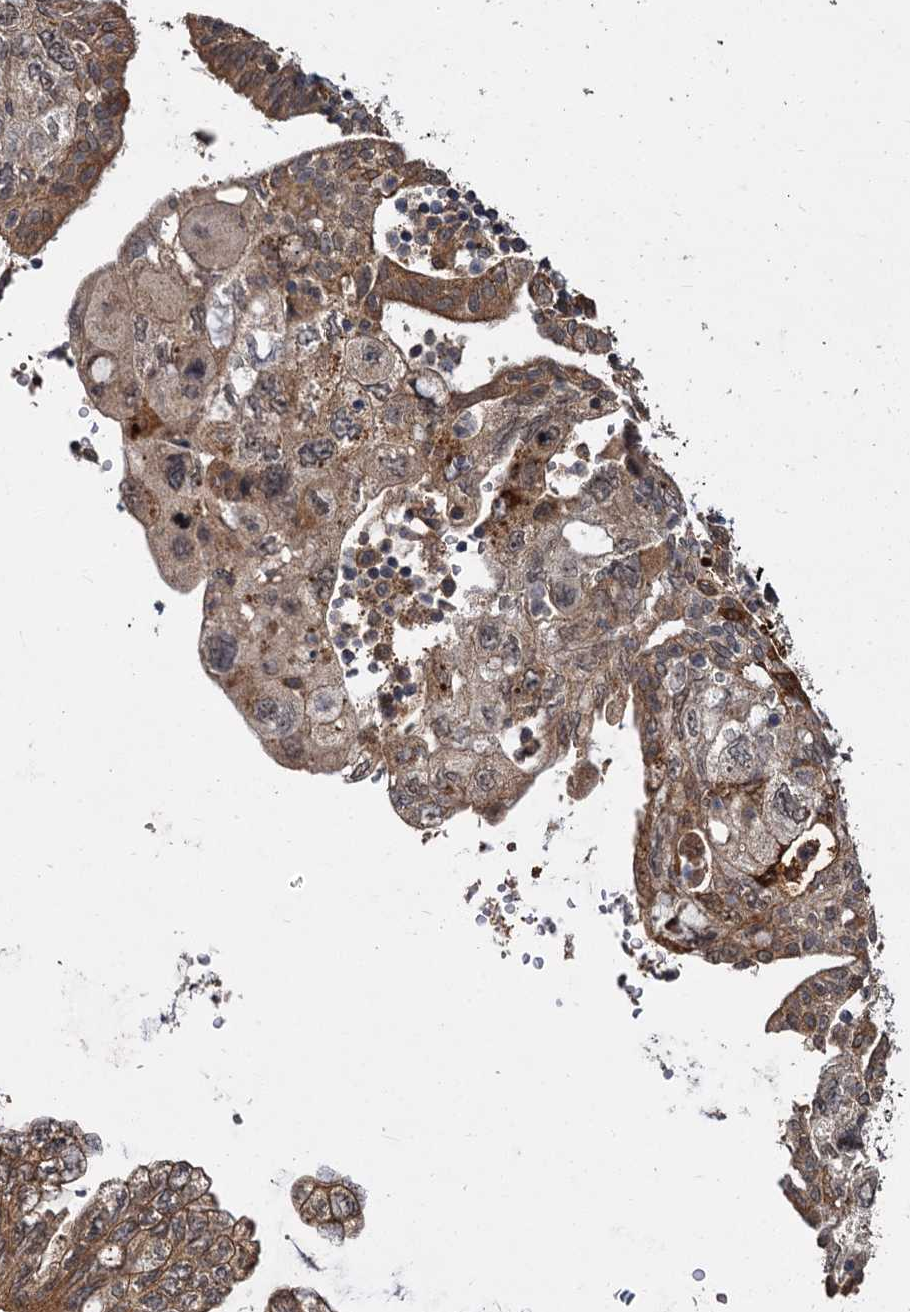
{"staining": {"intensity": "moderate", "quantity": ">75%", "location": "cytoplasmic/membranous"}, "tissue": "pancreatic cancer", "cell_type": "Tumor cells", "image_type": "cancer", "snomed": [{"axis": "morphology", "description": "Adenocarcinoma, NOS"}, {"axis": "topography", "description": "Pancreas"}], "caption": "IHC image of neoplastic tissue: human adenocarcinoma (pancreatic) stained using immunohistochemistry (IHC) demonstrates medium levels of moderate protein expression localized specifically in the cytoplasmic/membranous of tumor cells, appearing as a cytoplasmic/membranous brown color.", "gene": "MBD6", "patient": {"sex": "female", "age": 73}}